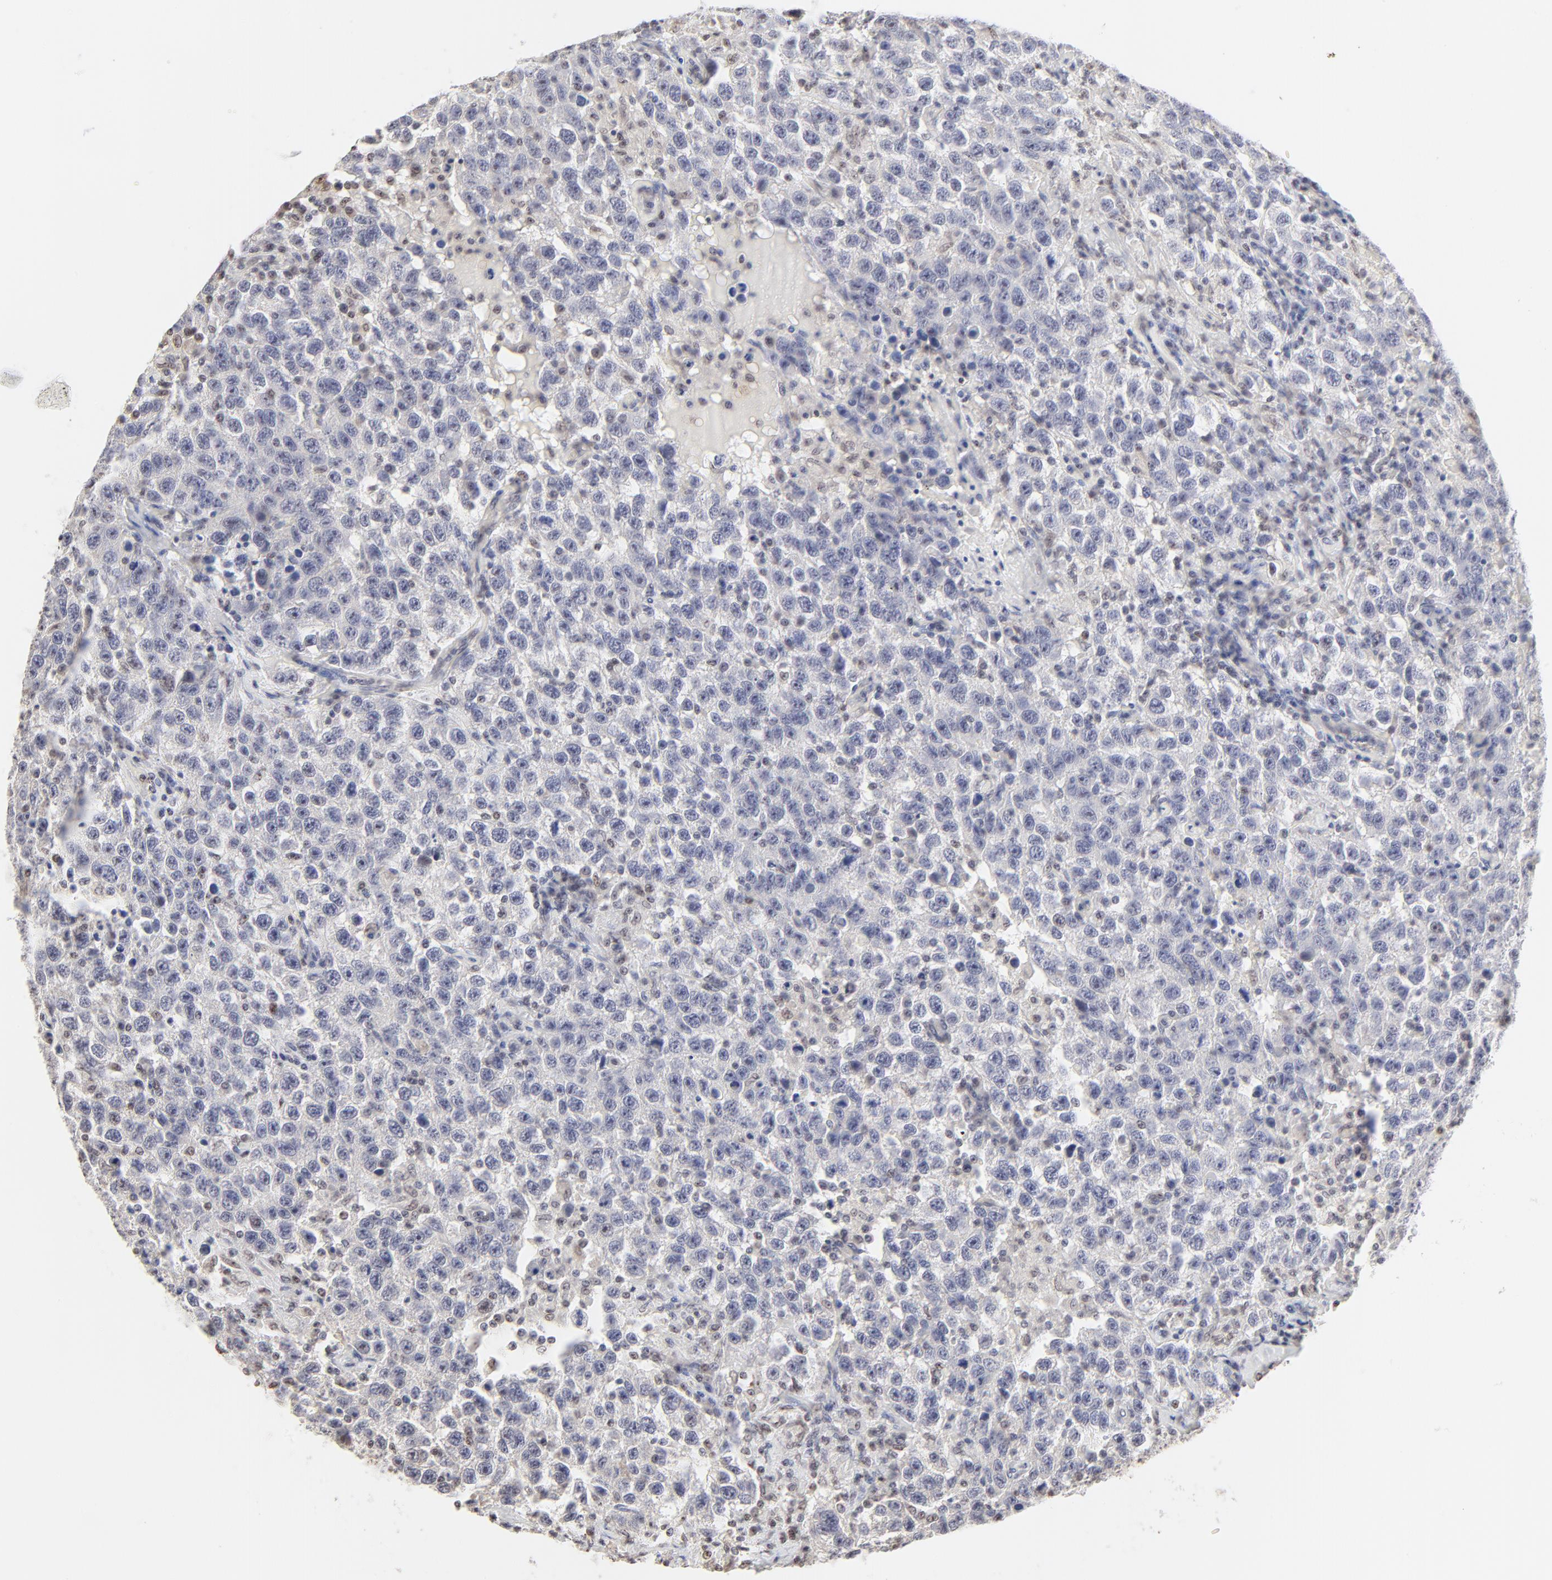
{"staining": {"intensity": "negative", "quantity": "none", "location": "none"}, "tissue": "testis cancer", "cell_type": "Tumor cells", "image_type": "cancer", "snomed": [{"axis": "morphology", "description": "Seminoma, NOS"}, {"axis": "topography", "description": "Testis"}], "caption": "Tumor cells are negative for protein expression in human testis seminoma.", "gene": "NFIL3", "patient": {"sex": "male", "age": 41}}